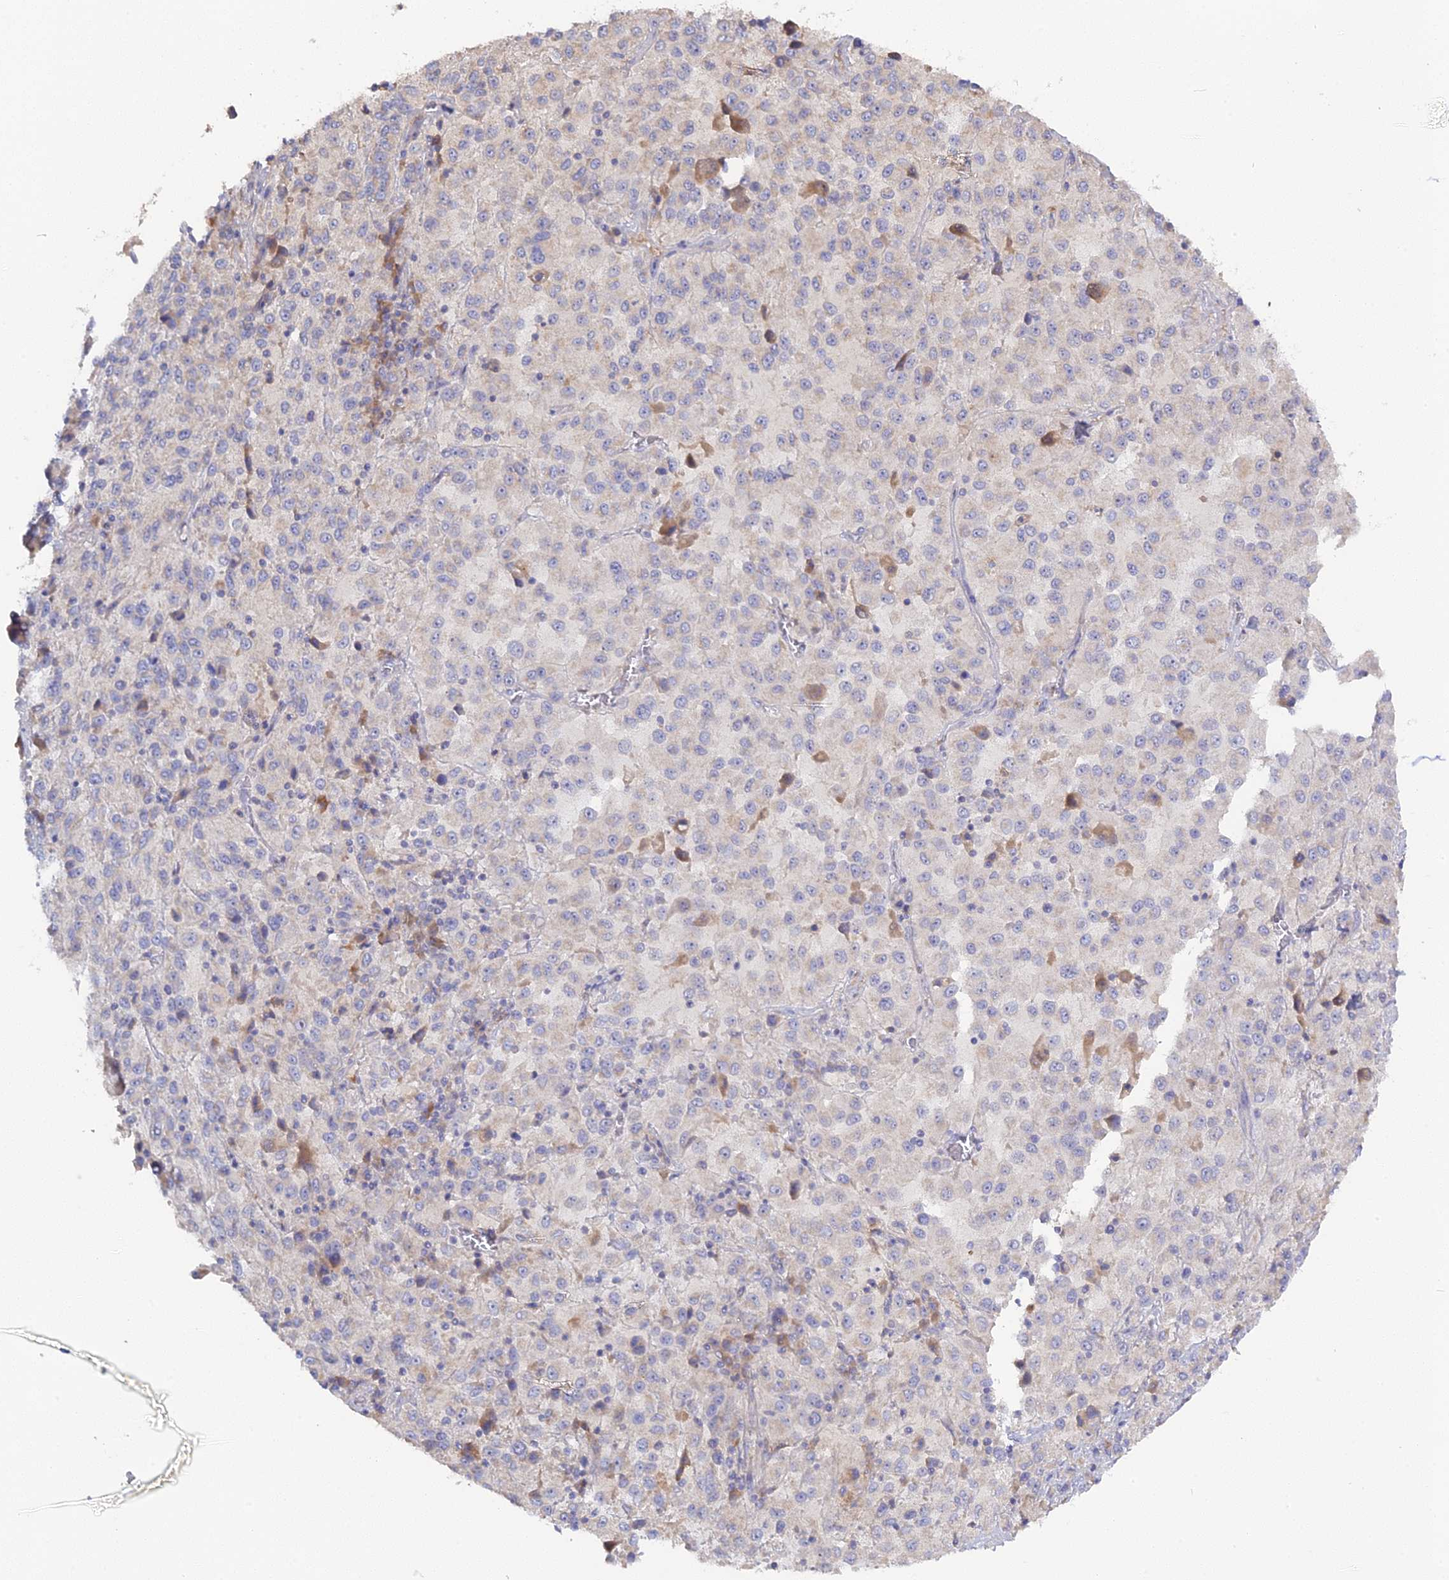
{"staining": {"intensity": "negative", "quantity": "none", "location": "none"}, "tissue": "melanoma", "cell_type": "Tumor cells", "image_type": "cancer", "snomed": [{"axis": "morphology", "description": "Malignant melanoma, Metastatic site"}, {"axis": "topography", "description": "Lung"}], "caption": "An image of human melanoma is negative for staining in tumor cells.", "gene": "ADGRA1", "patient": {"sex": "male", "age": 64}}